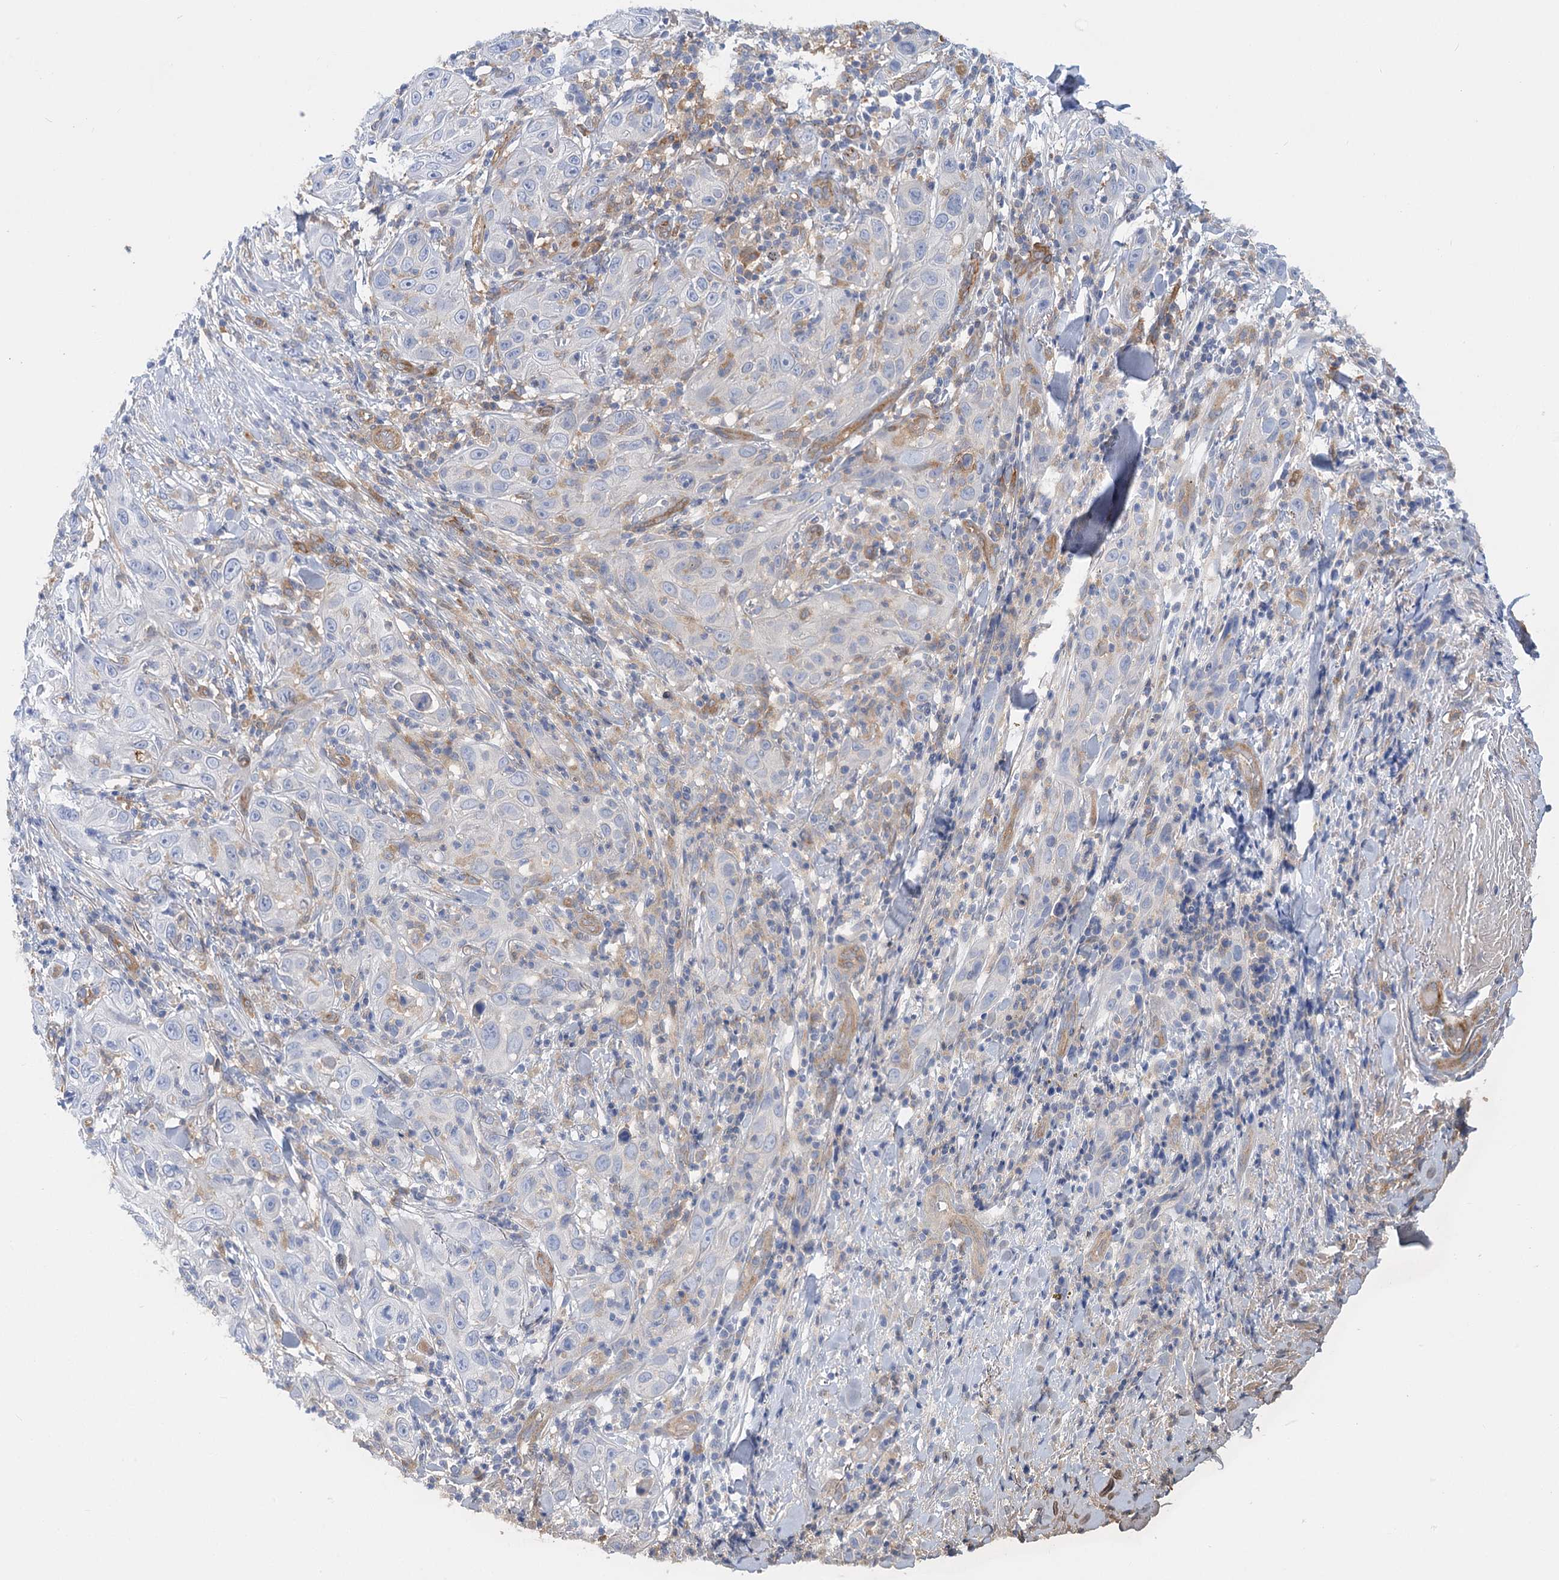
{"staining": {"intensity": "negative", "quantity": "none", "location": "none"}, "tissue": "skin cancer", "cell_type": "Tumor cells", "image_type": "cancer", "snomed": [{"axis": "morphology", "description": "Squamous cell carcinoma, NOS"}, {"axis": "topography", "description": "Skin"}], "caption": "IHC image of human skin squamous cell carcinoma stained for a protein (brown), which exhibits no positivity in tumor cells.", "gene": "GUSB", "patient": {"sex": "female", "age": 88}}